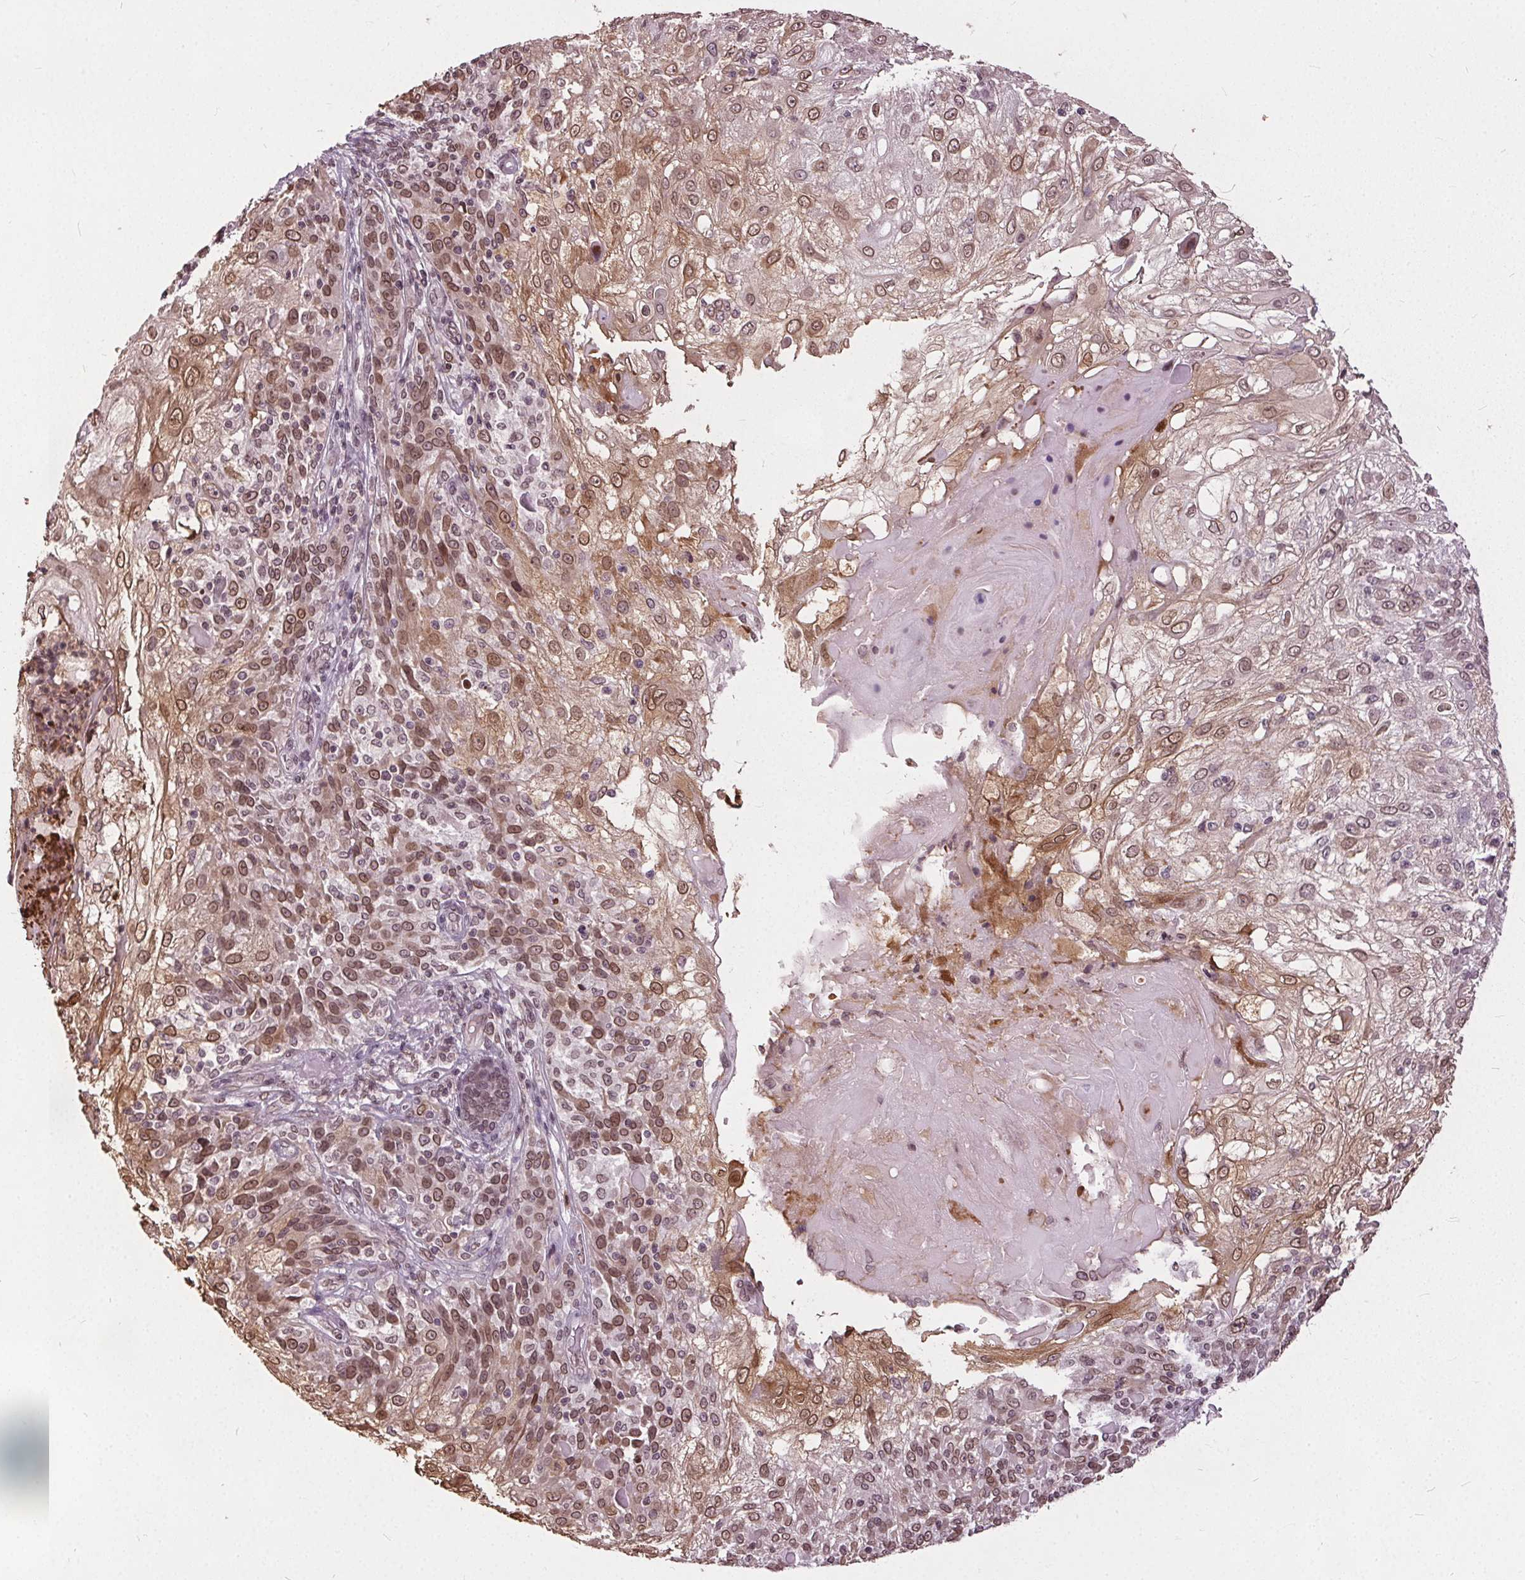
{"staining": {"intensity": "moderate", "quantity": ">75%", "location": "cytoplasmic/membranous,nuclear"}, "tissue": "skin cancer", "cell_type": "Tumor cells", "image_type": "cancer", "snomed": [{"axis": "morphology", "description": "Normal tissue, NOS"}, {"axis": "morphology", "description": "Squamous cell carcinoma, NOS"}, {"axis": "topography", "description": "Skin"}], "caption": "Skin squamous cell carcinoma stained for a protein exhibits moderate cytoplasmic/membranous and nuclear positivity in tumor cells.", "gene": "TTC39C", "patient": {"sex": "female", "age": 83}}